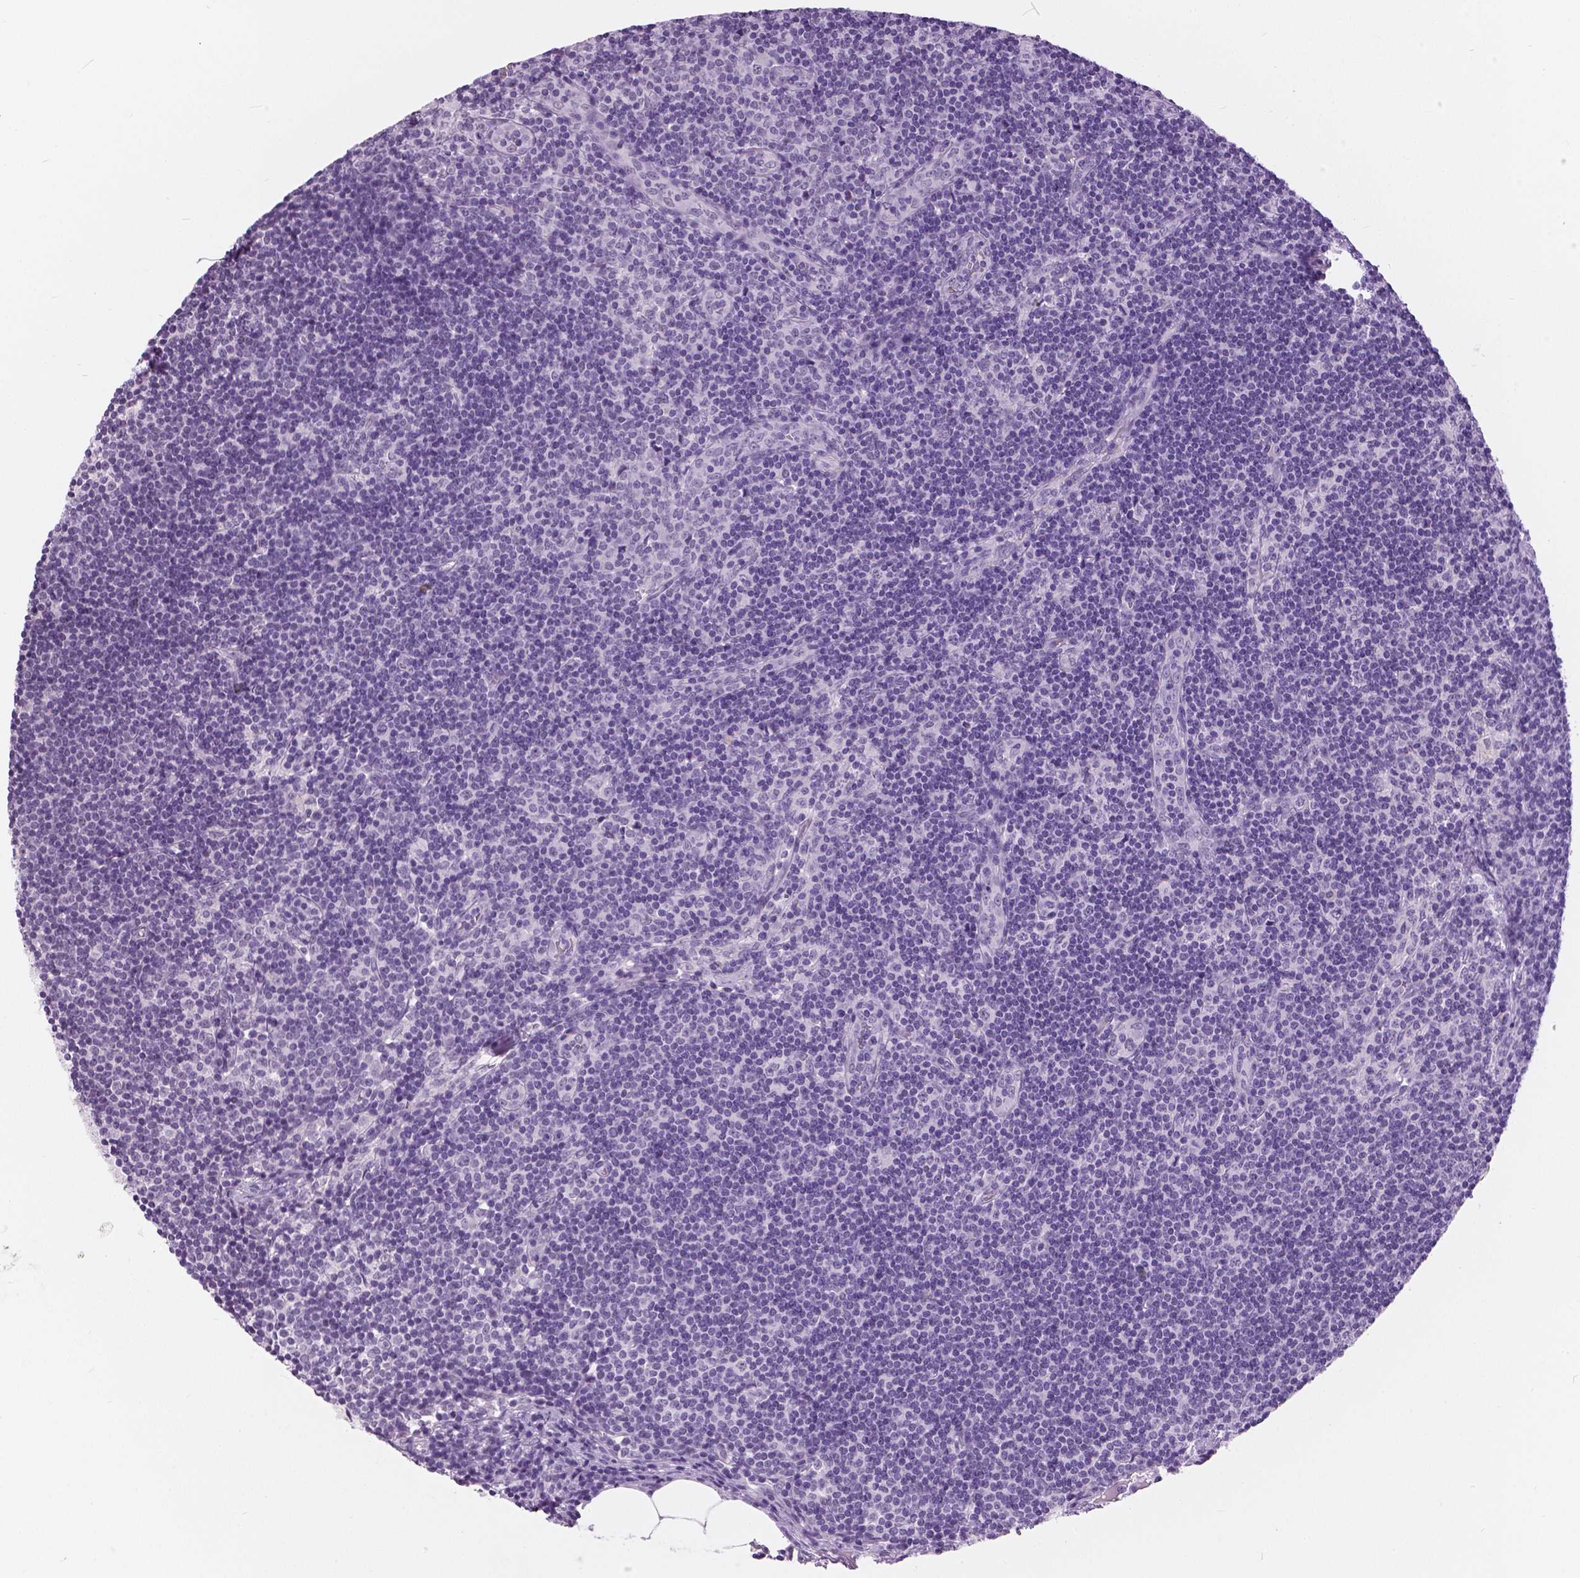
{"staining": {"intensity": "negative", "quantity": "none", "location": "none"}, "tissue": "lymph node", "cell_type": "Non-germinal center cells", "image_type": "normal", "snomed": [{"axis": "morphology", "description": "Normal tissue, NOS"}, {"axis": "topography", "description": "Lymph node"}], "caption": "Benign lymph node was stained to show a protein in brown. There is no significant expression in non-germinal center cells. The staining was performed using DAB to visualize the protein expression in brown, while the nuclei were stained in blue with hematoxylin (Magnification: 20x).", "gene": "MYOM1", "patient": {"sex": "female", "age": 41}}